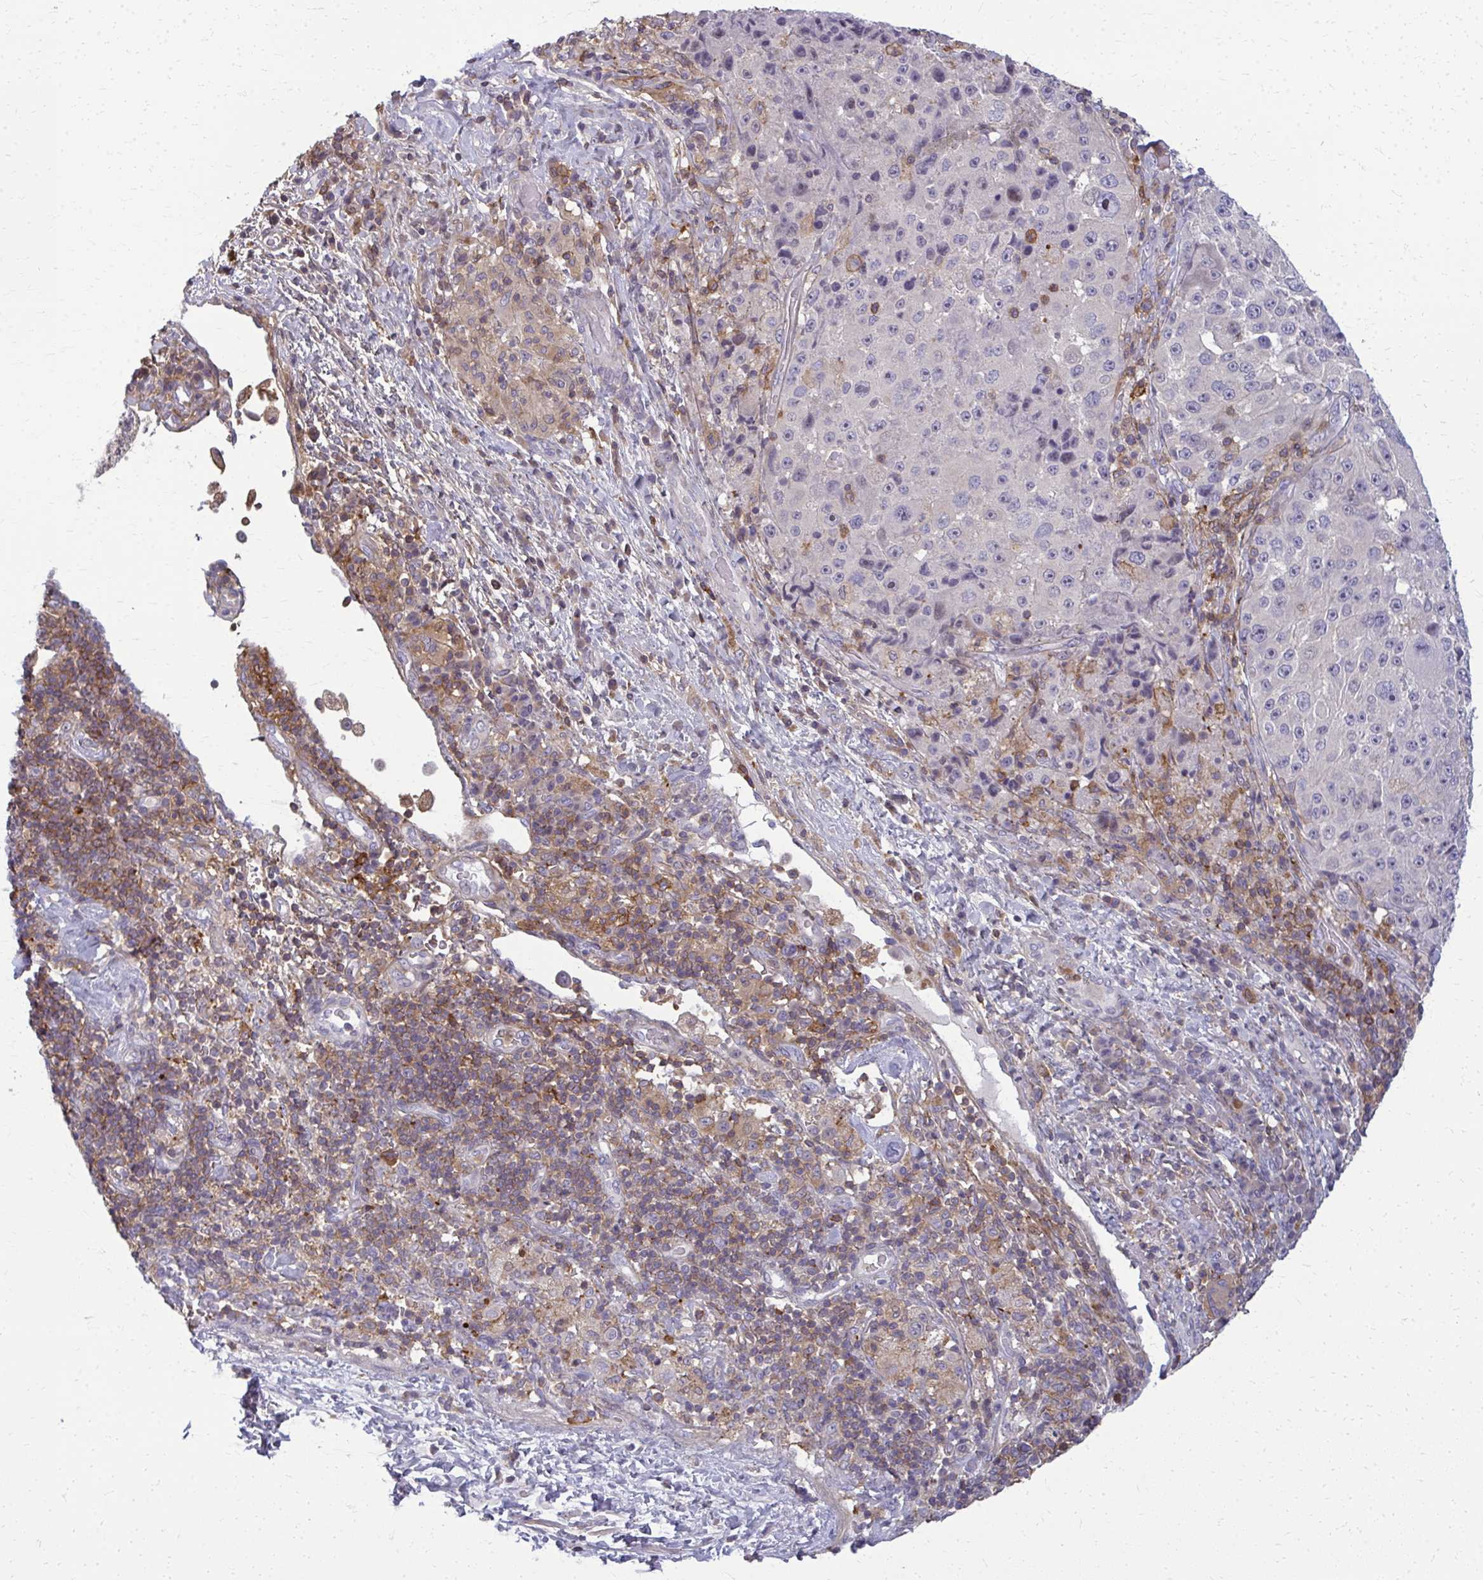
{"staining": {"intensity": "negative", "quantity": "none", "location": "none"}, "tissue": "melanoma", "cell_type": "Tumor cells", "image_type": "cancer", "snomed": [{"axis": "morphology", "description": "Malignant melanoma, Metastatic site"}, {"axis": "topography", "description": "Lymph node"}], "caption": "Malignant melanoma (metastatic site) was stained to show a protein in brown. There is no significant staining in tumor cells.", "gene": "AP5M1", "patient": {"sex": "male", "age": 62}}